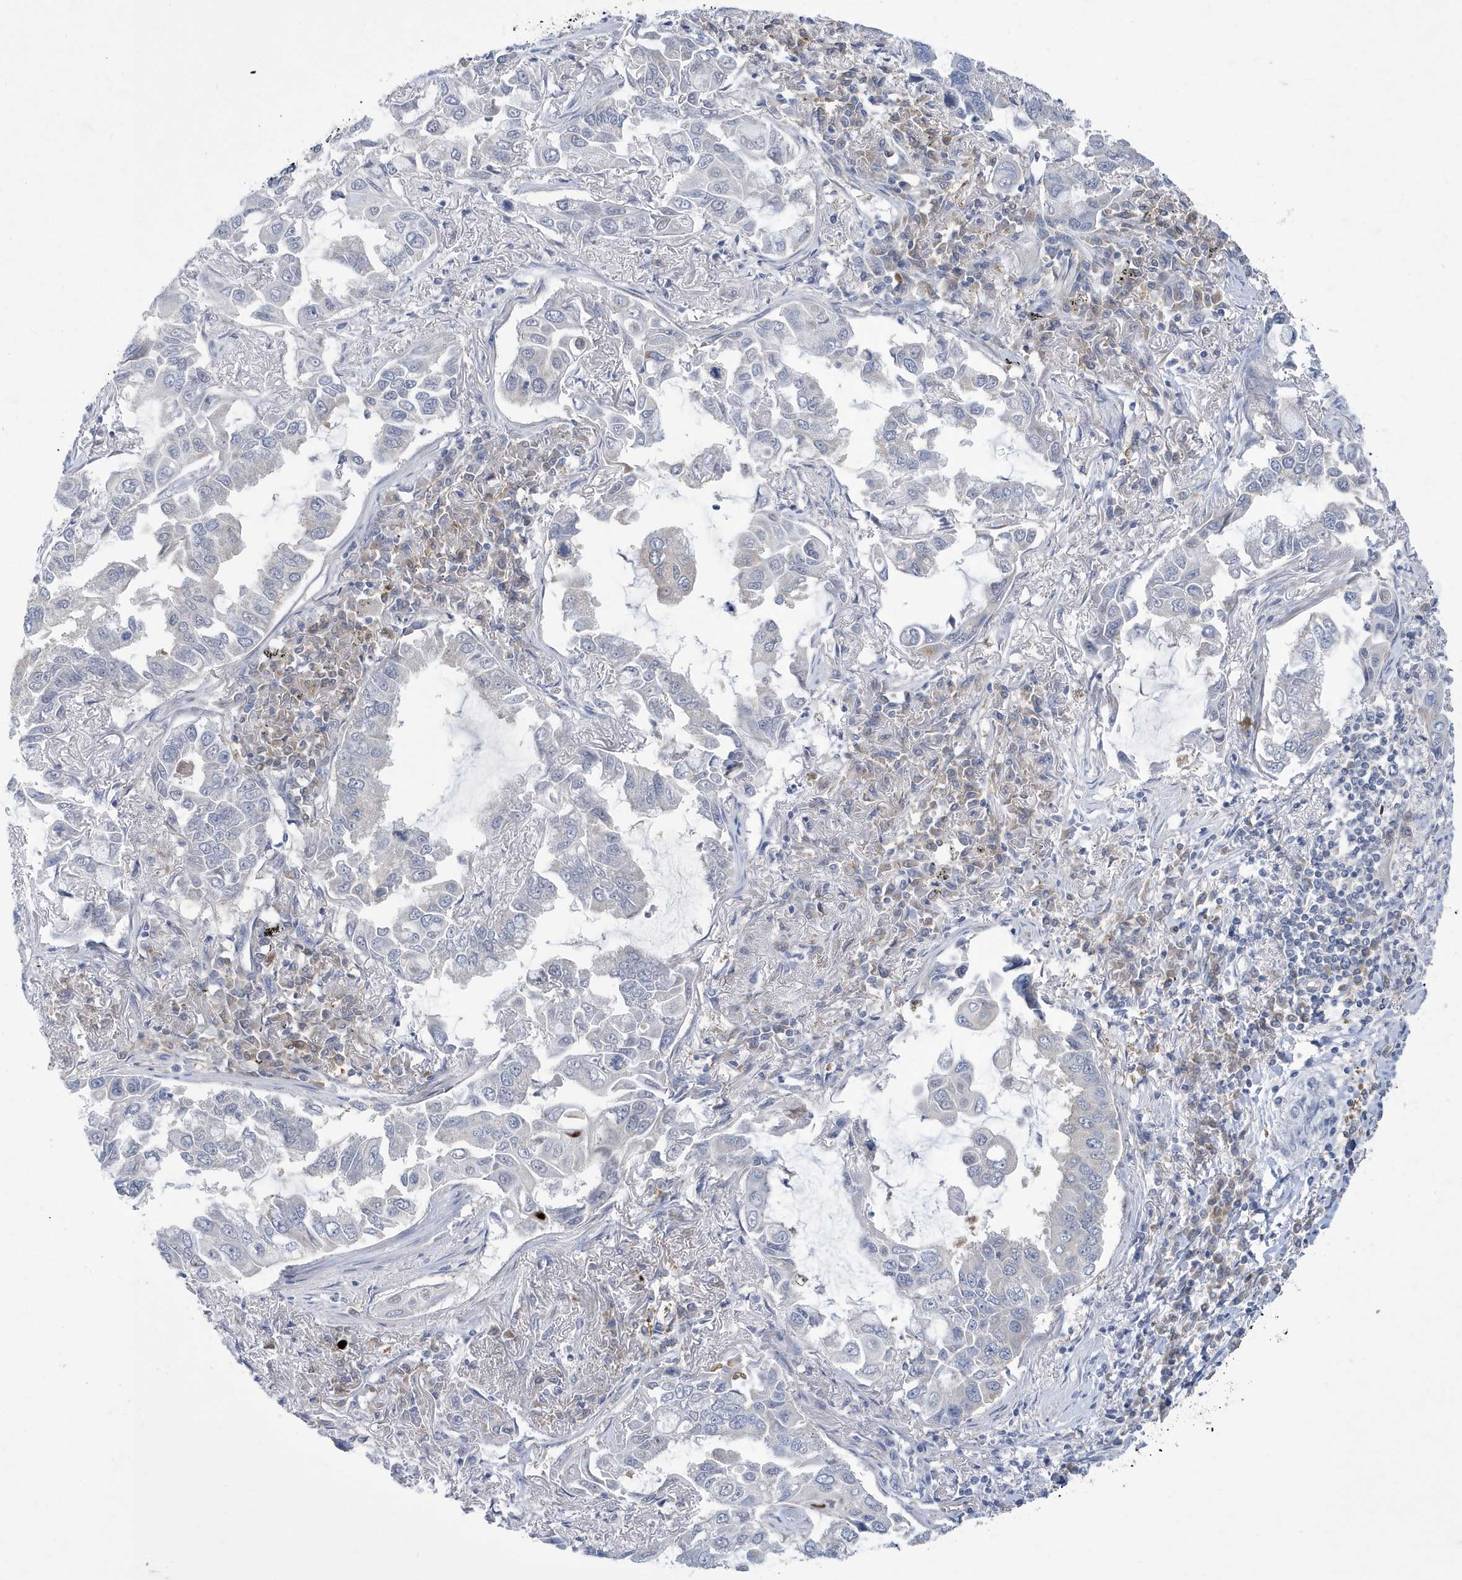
{"staining": {"intensity": "negative", "quantity": "none", "location": "none"}, "tissue": "lung cancer", "cell_type": "Tumor cells", "image_type": "cancer", "snomed": [{"axis": "morphology", "description": "Adenocarcinoma, NOS"}, {"axis": "topography", "description": "Lung"}], "caption": "This image is of lung cancer stained with immunohistochemistry to label a protein in brown with the nuclei are counter-stained blue. There is no positivity in tumor cells.", "gene": "ZNF654", "patient": {"sex": "male", "age": 64}}